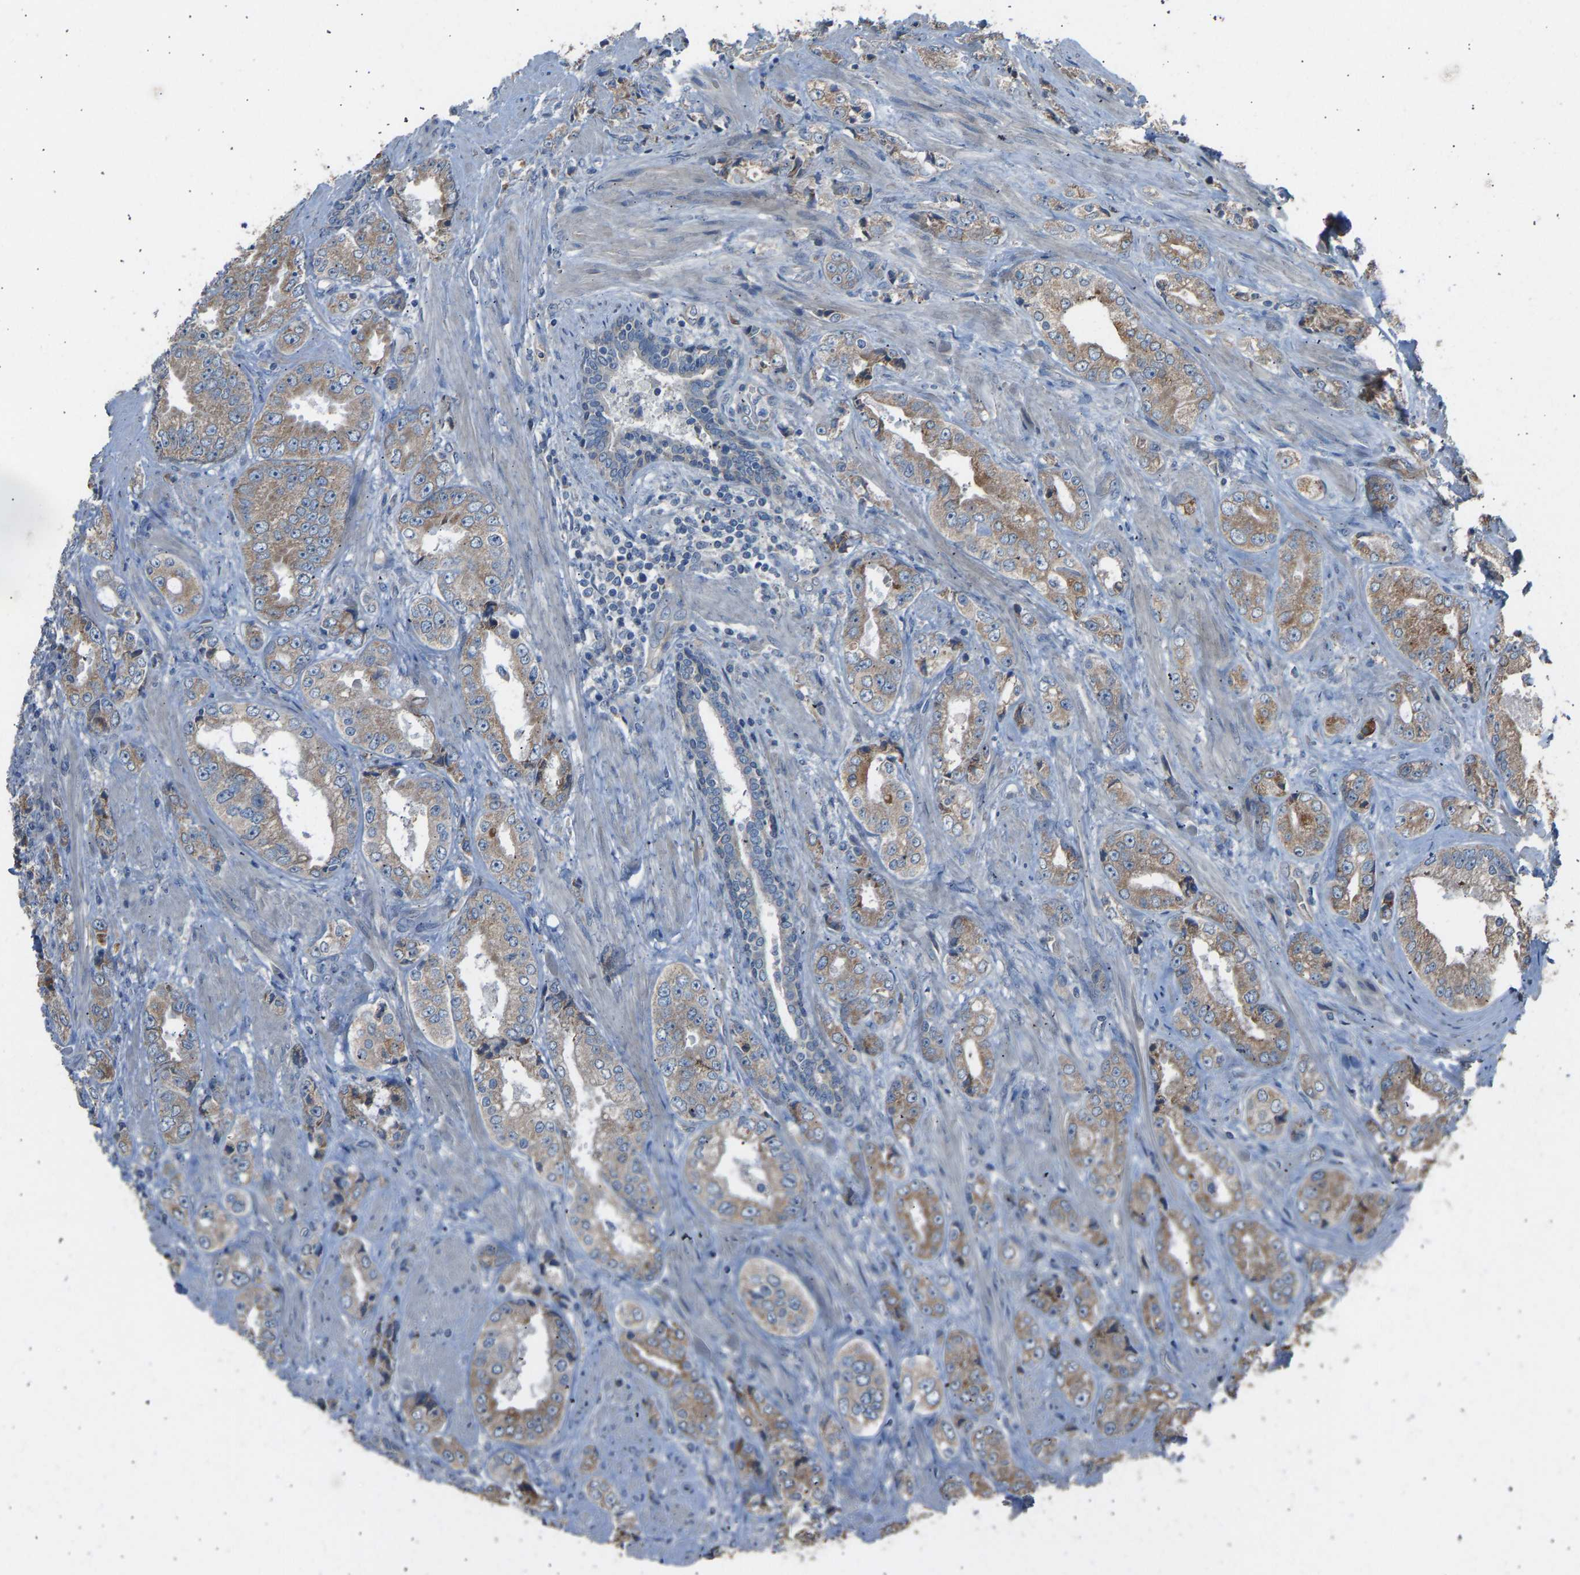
{"staining": {"intensity": "moderate", "quantity": ">75%", "location": "cytoplasmic/membranous"}, "tissue": "prostate cancer", "cell_type": "Tumor cells", "image_type": "cancer", "snomed": [{"axis": "morphology", "description": "Adenocarcinoma, High grade"}, {"axis": "topography", "description": "Prostate"}], "caption": "Prostate cancer (high-grade adenocarcinoma) stained with a brown dye reveals moderate cytoplasmic/membranous positive staining in about >75% of tumor cells.", "gene": "TGFBR3", "patient": {"sex": "male", "age": 61}}